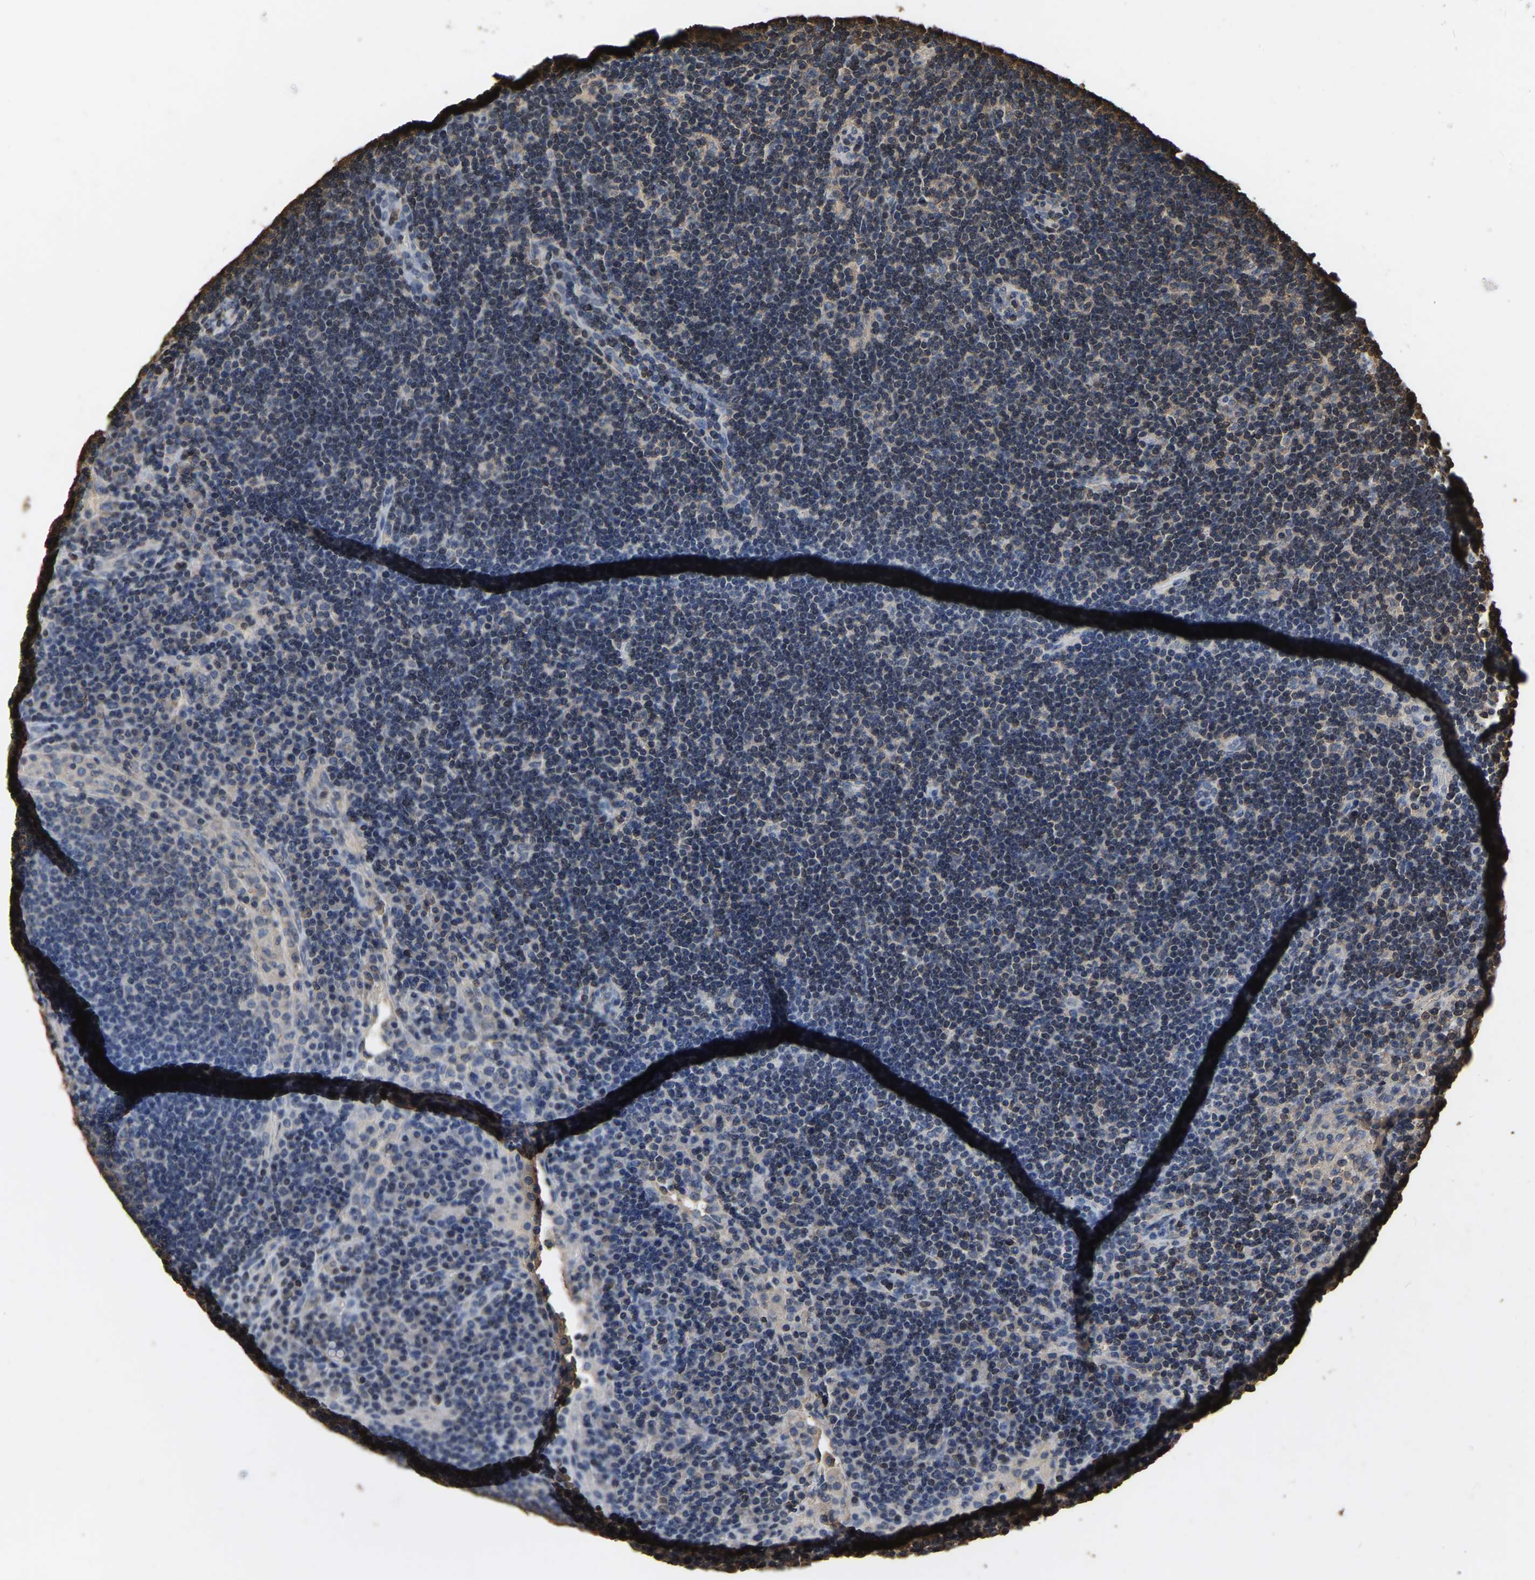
{"staining": {"intensity": "negative", "quantity": "none", "location": "none"}, "tissue": "lymph node", "cell_type": "Germinal center cells", "image_type": "normal", "snomed": [{"axis": "morphology", "description": "Normal tissue, NOS"}, {"axis": "topography", "description": "Lymph node"}], "caption": "IHC histopathology image of normal human lymph node stained for a protein (brown), which displays no expression in germinal center cells. (DAB (3,3'-diaminobenzidine) immunohistochemistry (IHC) with hematoxylin counter stain).", "gene": "LDHB", "patient": {"sex": "female", "age": 53}}